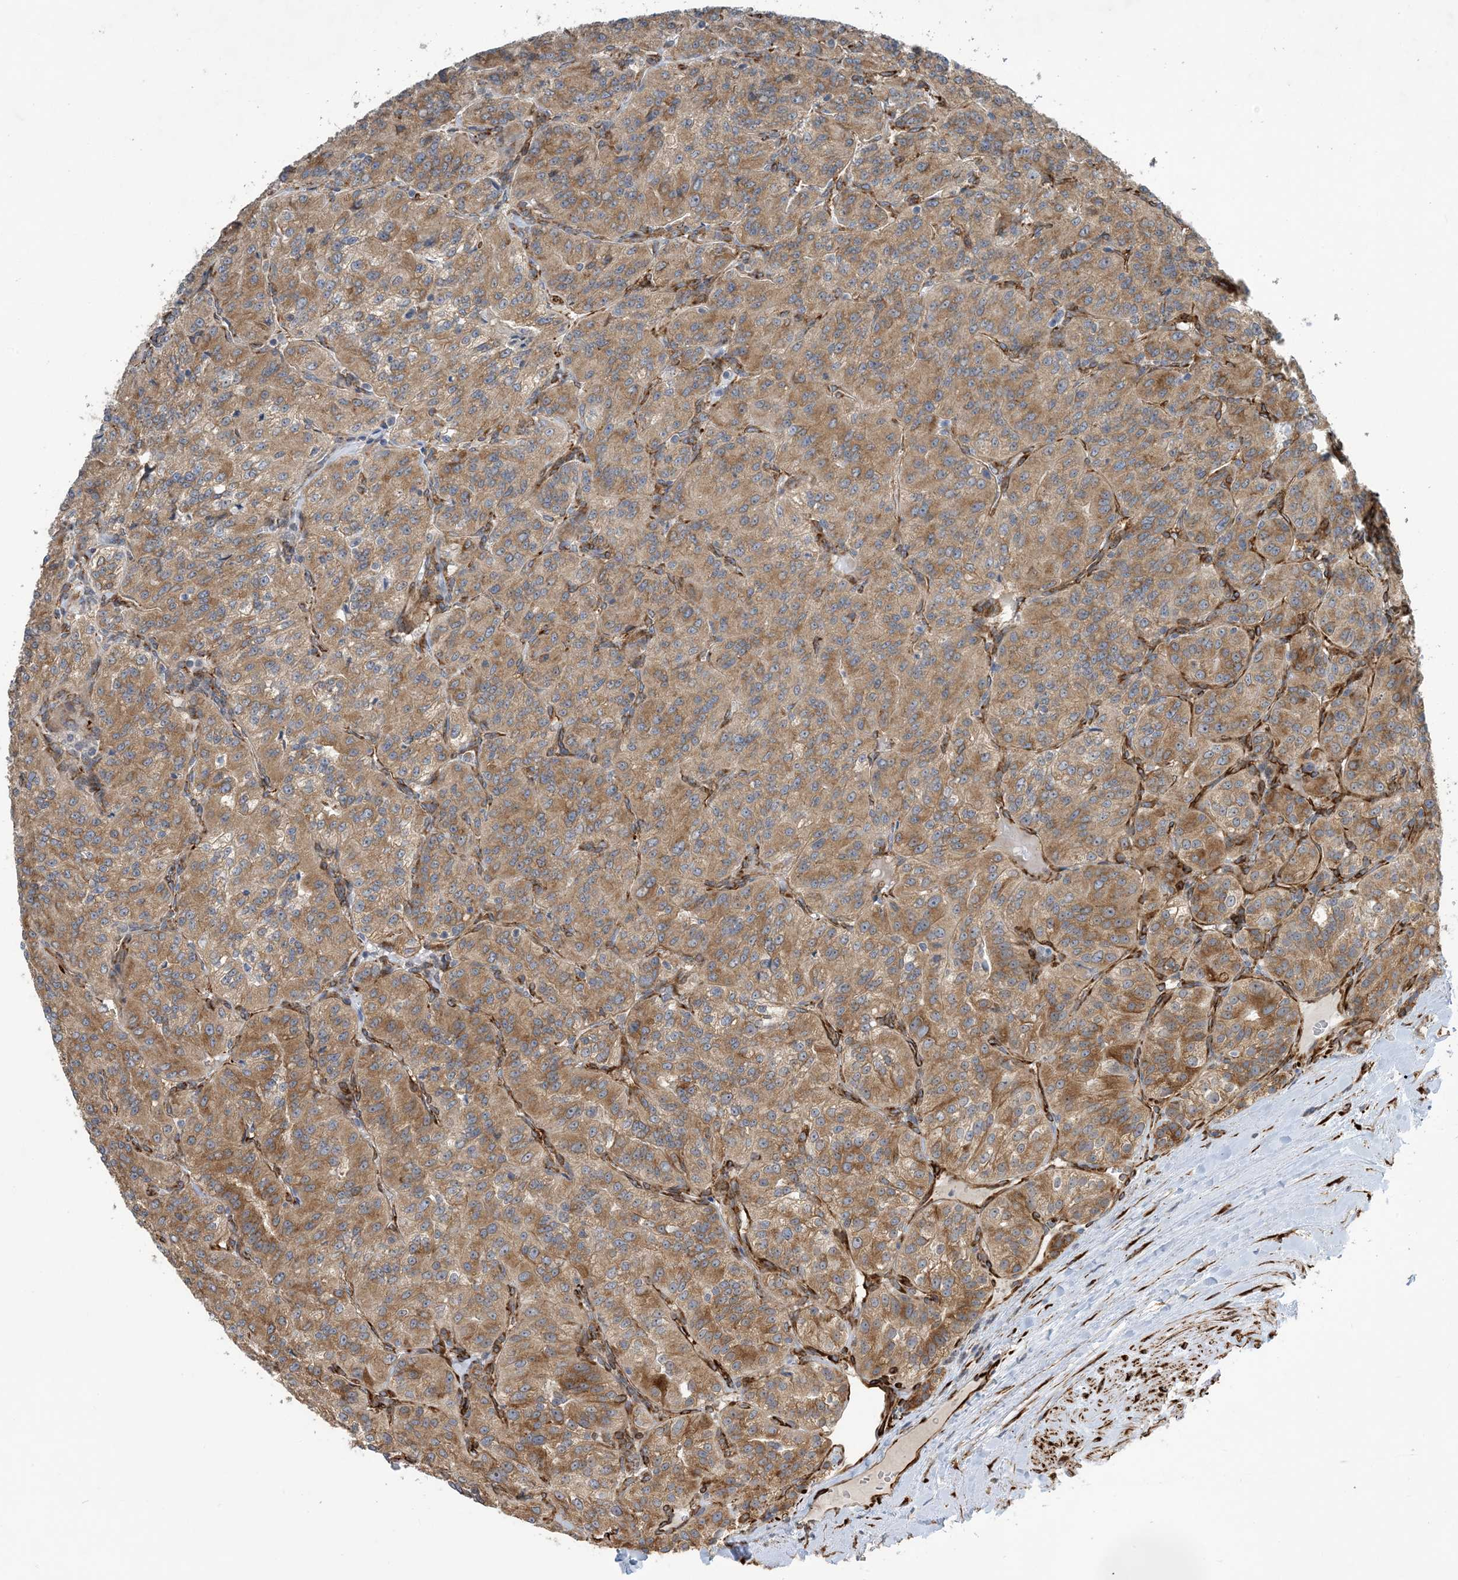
{"staining": {"intensity": "moderate", "quantity": ">75%", "location": "cytoplasmic/membranous"}, "tissue": "renal cancer", "cell_type": "Tumor cells", "image_type": "cancer", "snomed": [{"axis": "morphology", "description": "Adenocarcinoma, NOS"}, {"axis": "topography", "description": "Kidney"}], "caption": "Renal cancer (adenocarcinoma) tissue reveals moderate cytoplasmic/membranous positivity in approximately >75% of tumor cells", "gene": "ZBTB45", "patient": {"sex": "female", "age": 63}}